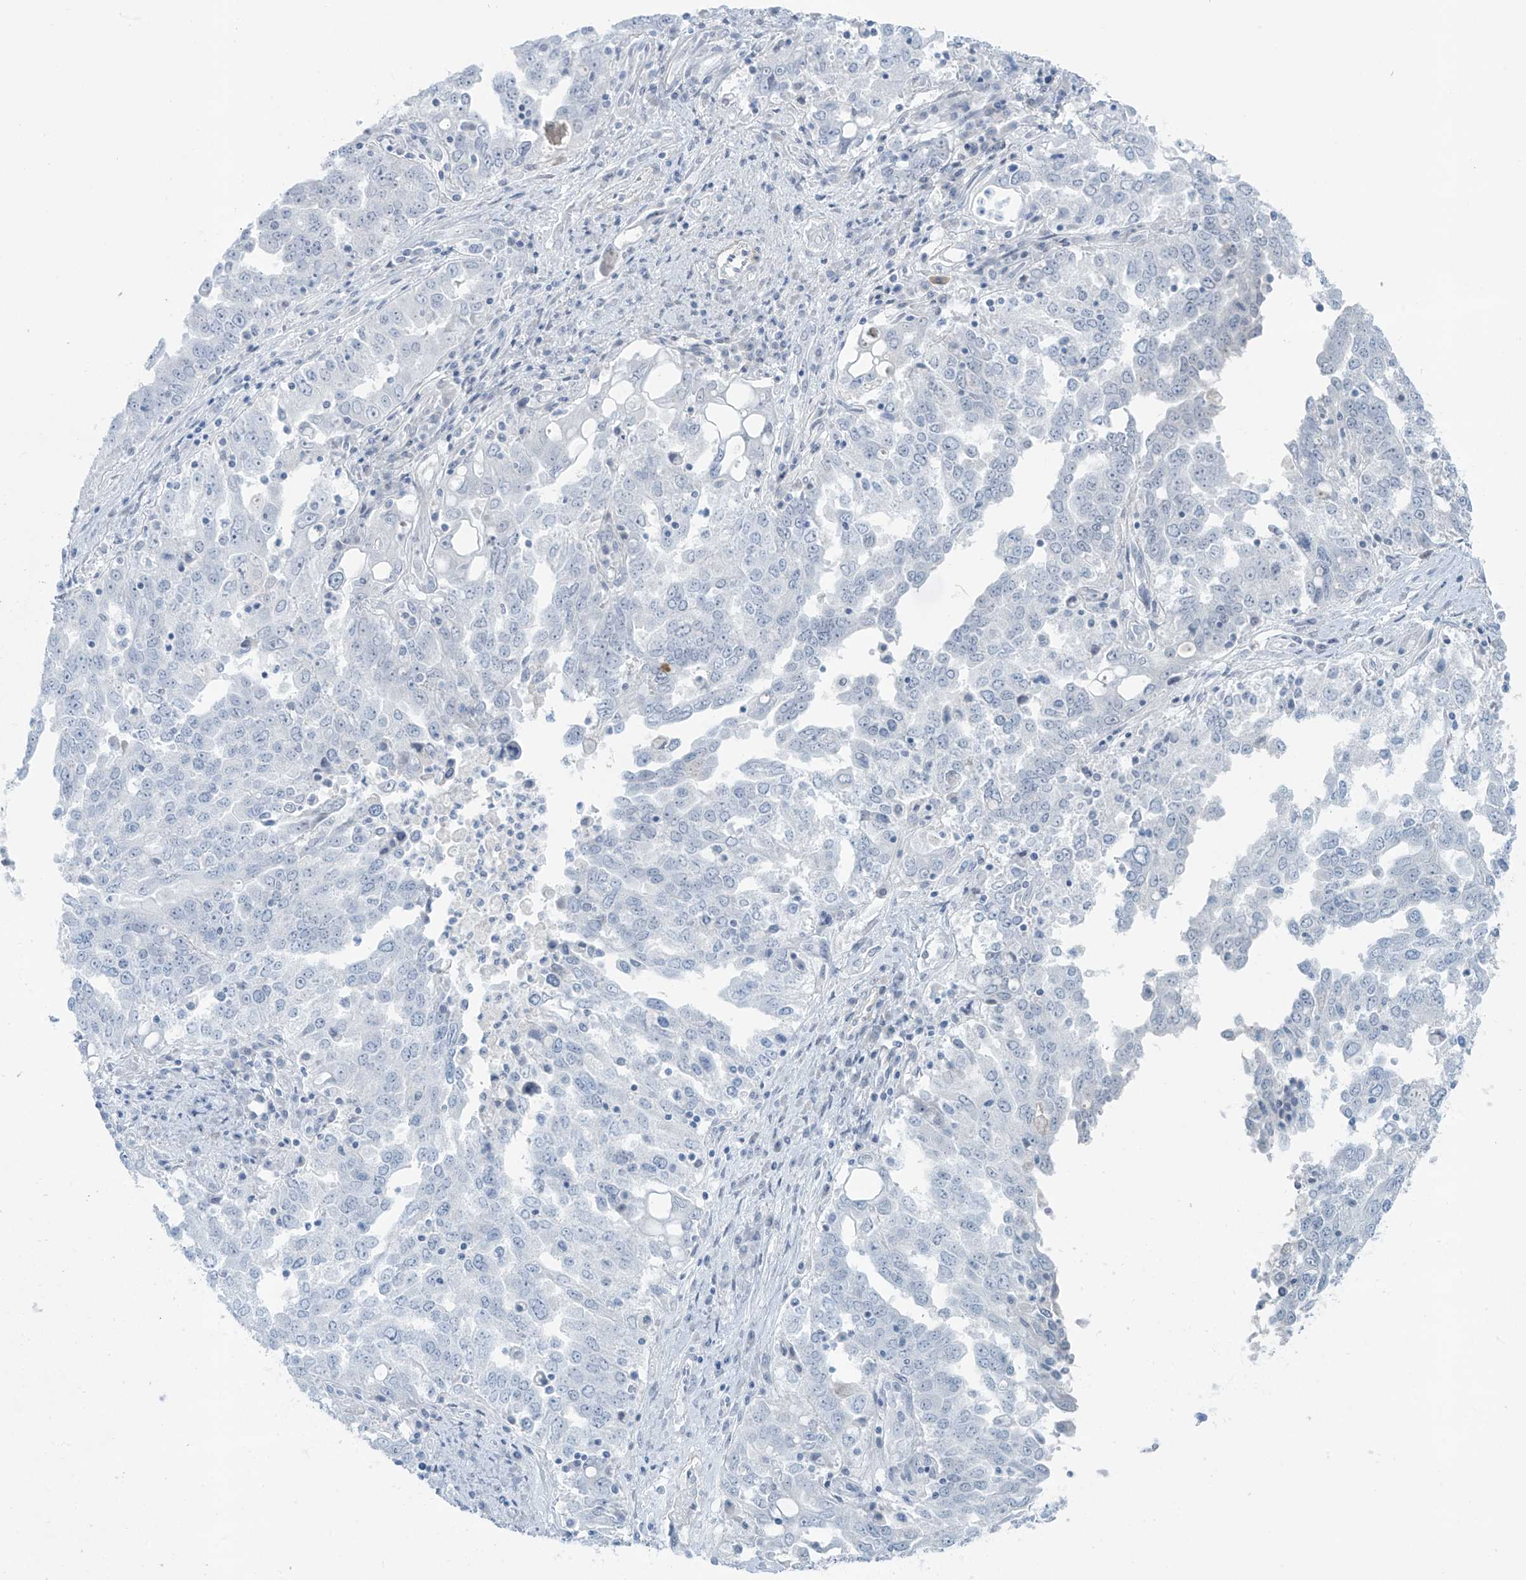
{"staining": {"intensity": "negative", "quantity": "none", "location": "none"}, "tissue": "ovarian cancer", "cell_type": "Tumor cells", "image_type": "cancer", "snomed": [{"axis": "morphology", "description": "Carcinoma, endometroid"}, {"axis": "topography", "description": "Ovary"}], "caption": "Immunohistochemistry of endometroid carcinoma (ovarian) exhibits no expression in tumor cells. (Brightfield microscopy of DAB immunohistochemistry at high magnification).", "gene": "RASGEF1A", "patient": {"sex": "female", "age": 62}}